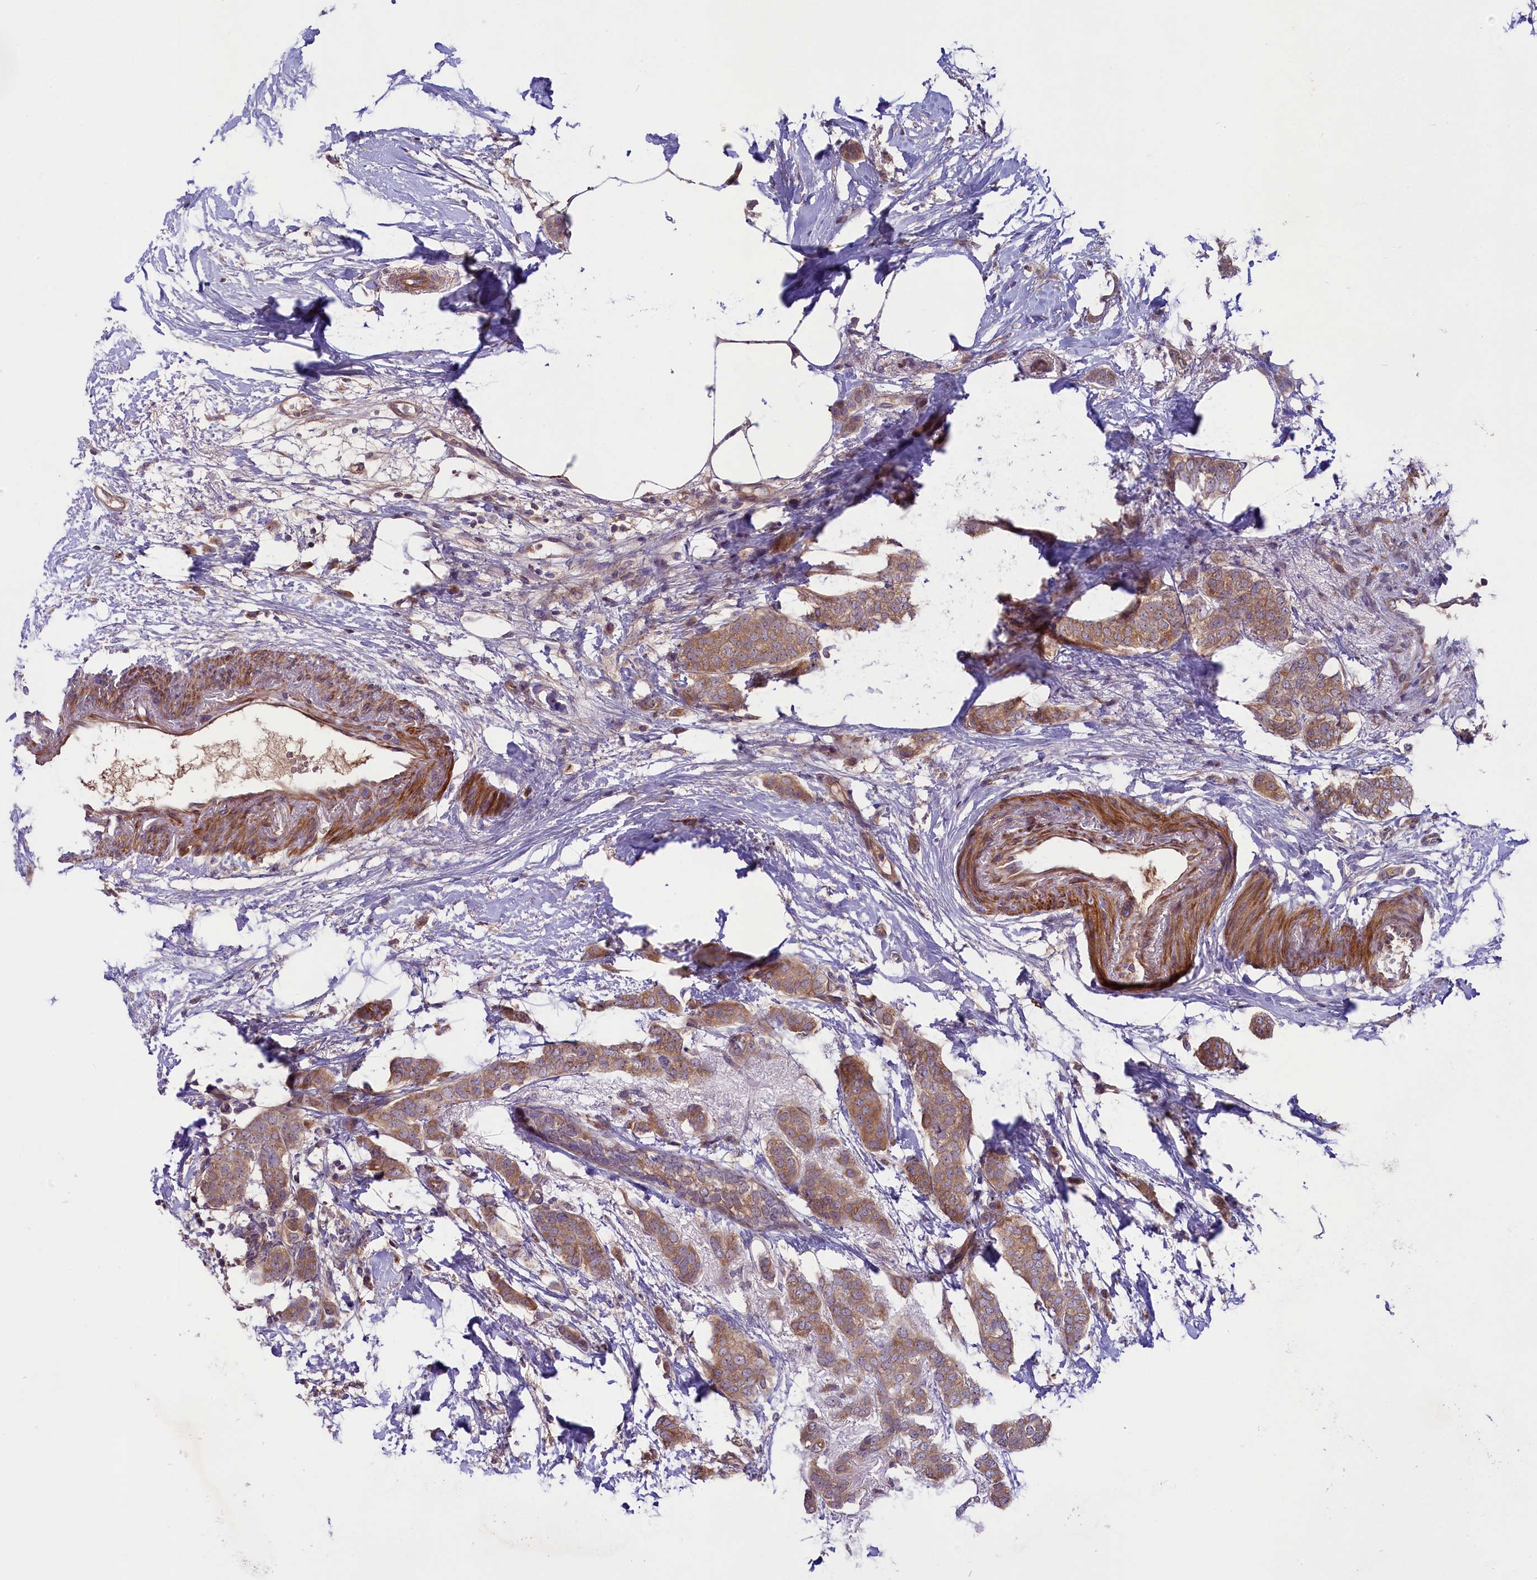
{"staining": {"intensity": "moderate", "quantity": "25%-75%", "location": "cytoplasmic/membranous"}, "tissue": "breast cancer", "cell_type": "Tumor cells", "image_type": "cancer", "snomed": [{"axis": "morphology", "description": "Duct carcinoma"}, {"axis": "topography", "description": "Breast"}], "caption": "The immunohistochemical stain highlights moderate cytoplasmic/membranous expression in tumor cells of breast cancer (infiltrating ductal carcinoma) tissue.", "gene": "COG8", "patient": {"sex": "female", "age": 72}}